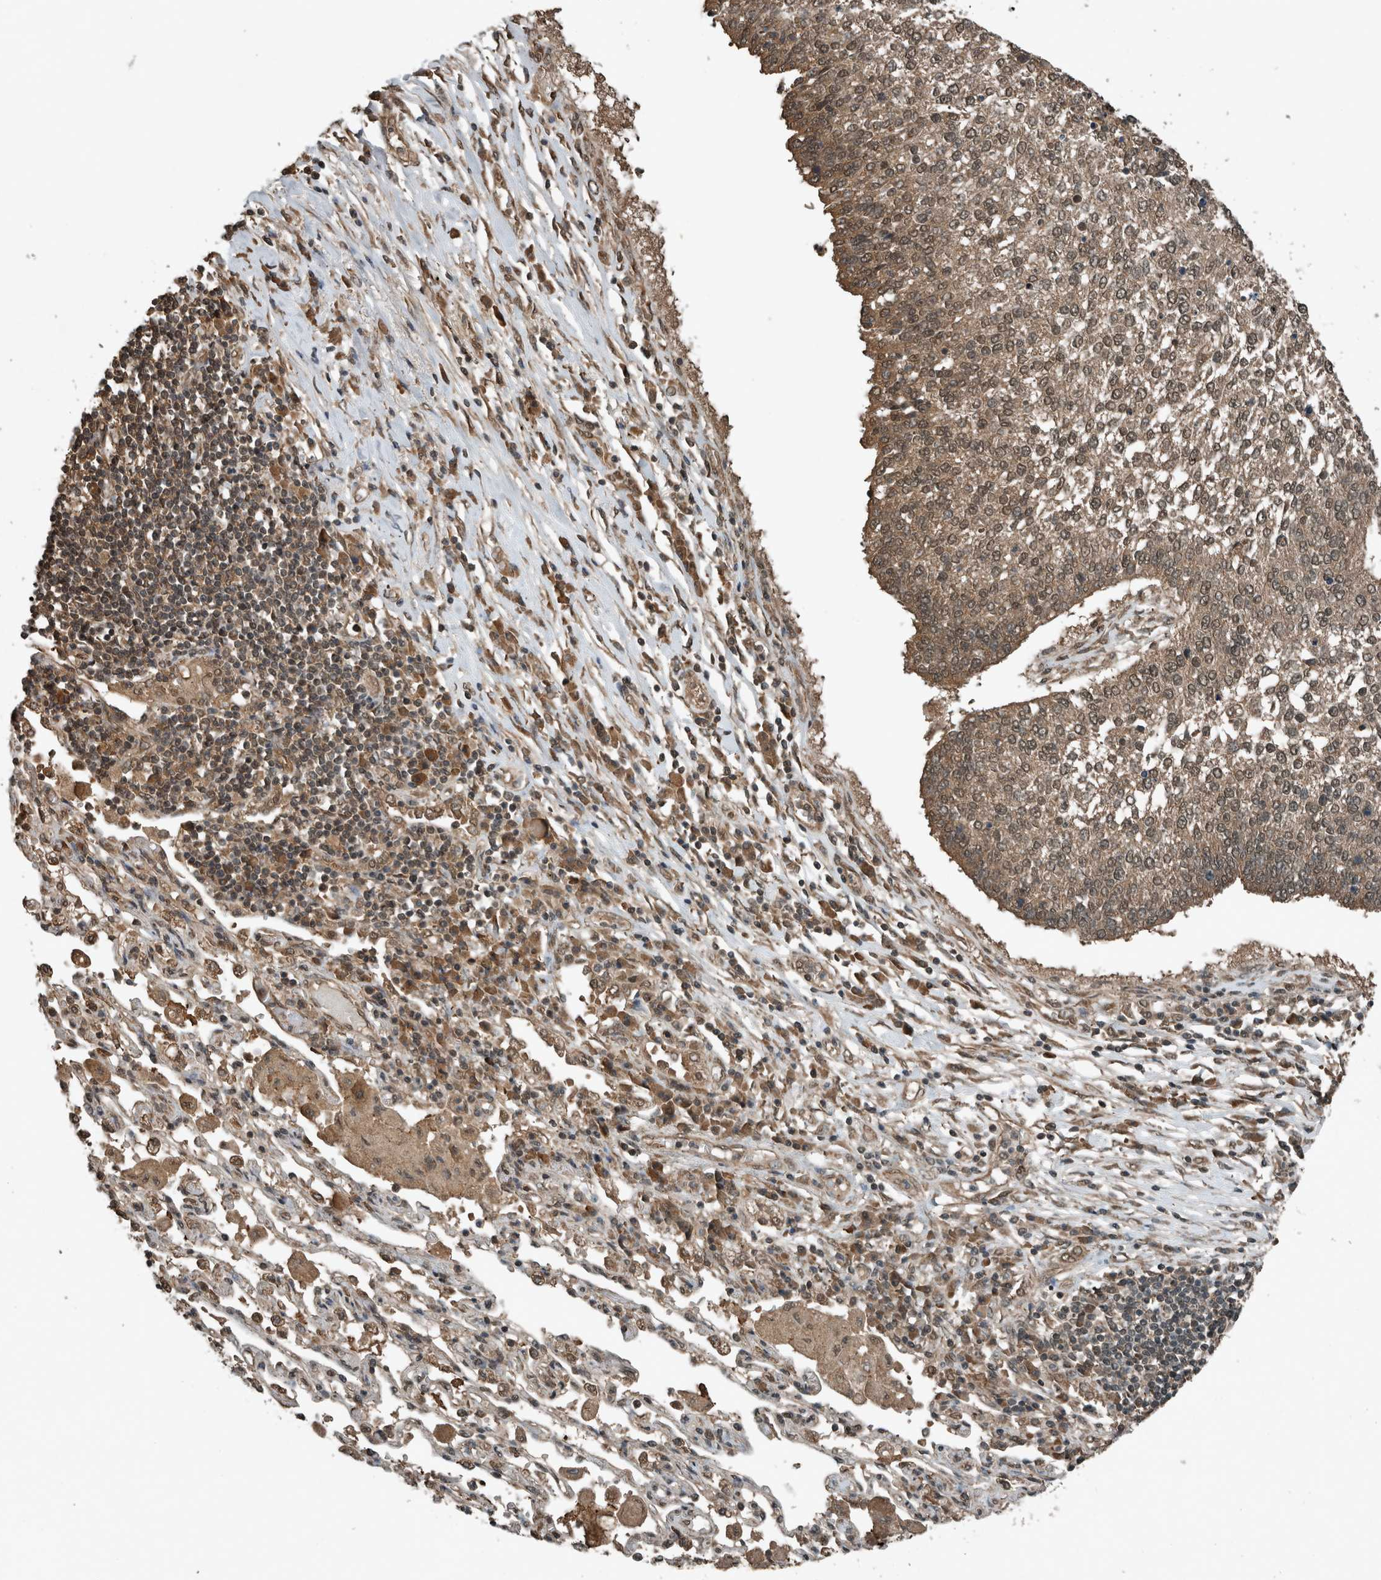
{"staining": {"intensity": "moderate", "quantity": ">75%", "location": "cytoplasmic/membranous,nuclear"}, "tissue": "lung cancer", "cell_type": "Tumor cells", "image_type": "cancer", "snomed": [{"axis": "morphology", "description": "Normal tissue, NOS"}, {"axis": "morphology", "description": "Squamous cell carcinoma, NOS"}, {"axis": "topography", "description": "Cartilage tissue"}, {"axis": "topography", "description": "Bronchus"}, {"axis": "topography", "description": "Lung"}, {"axis": "topography", "description": "Peripheral nerve tissue"}], "caption": "The immunohistochemical stain highlights moderate cytoplasmic/membranous and nuclear expression in tumor cells of squamous cell carcinoma (lung) tissue. (brown staining indicates protein expression, while blue staining denotes nuclei).", "gene": "ARHGEF12", "patient": {"sex": "female", "age": 49}}